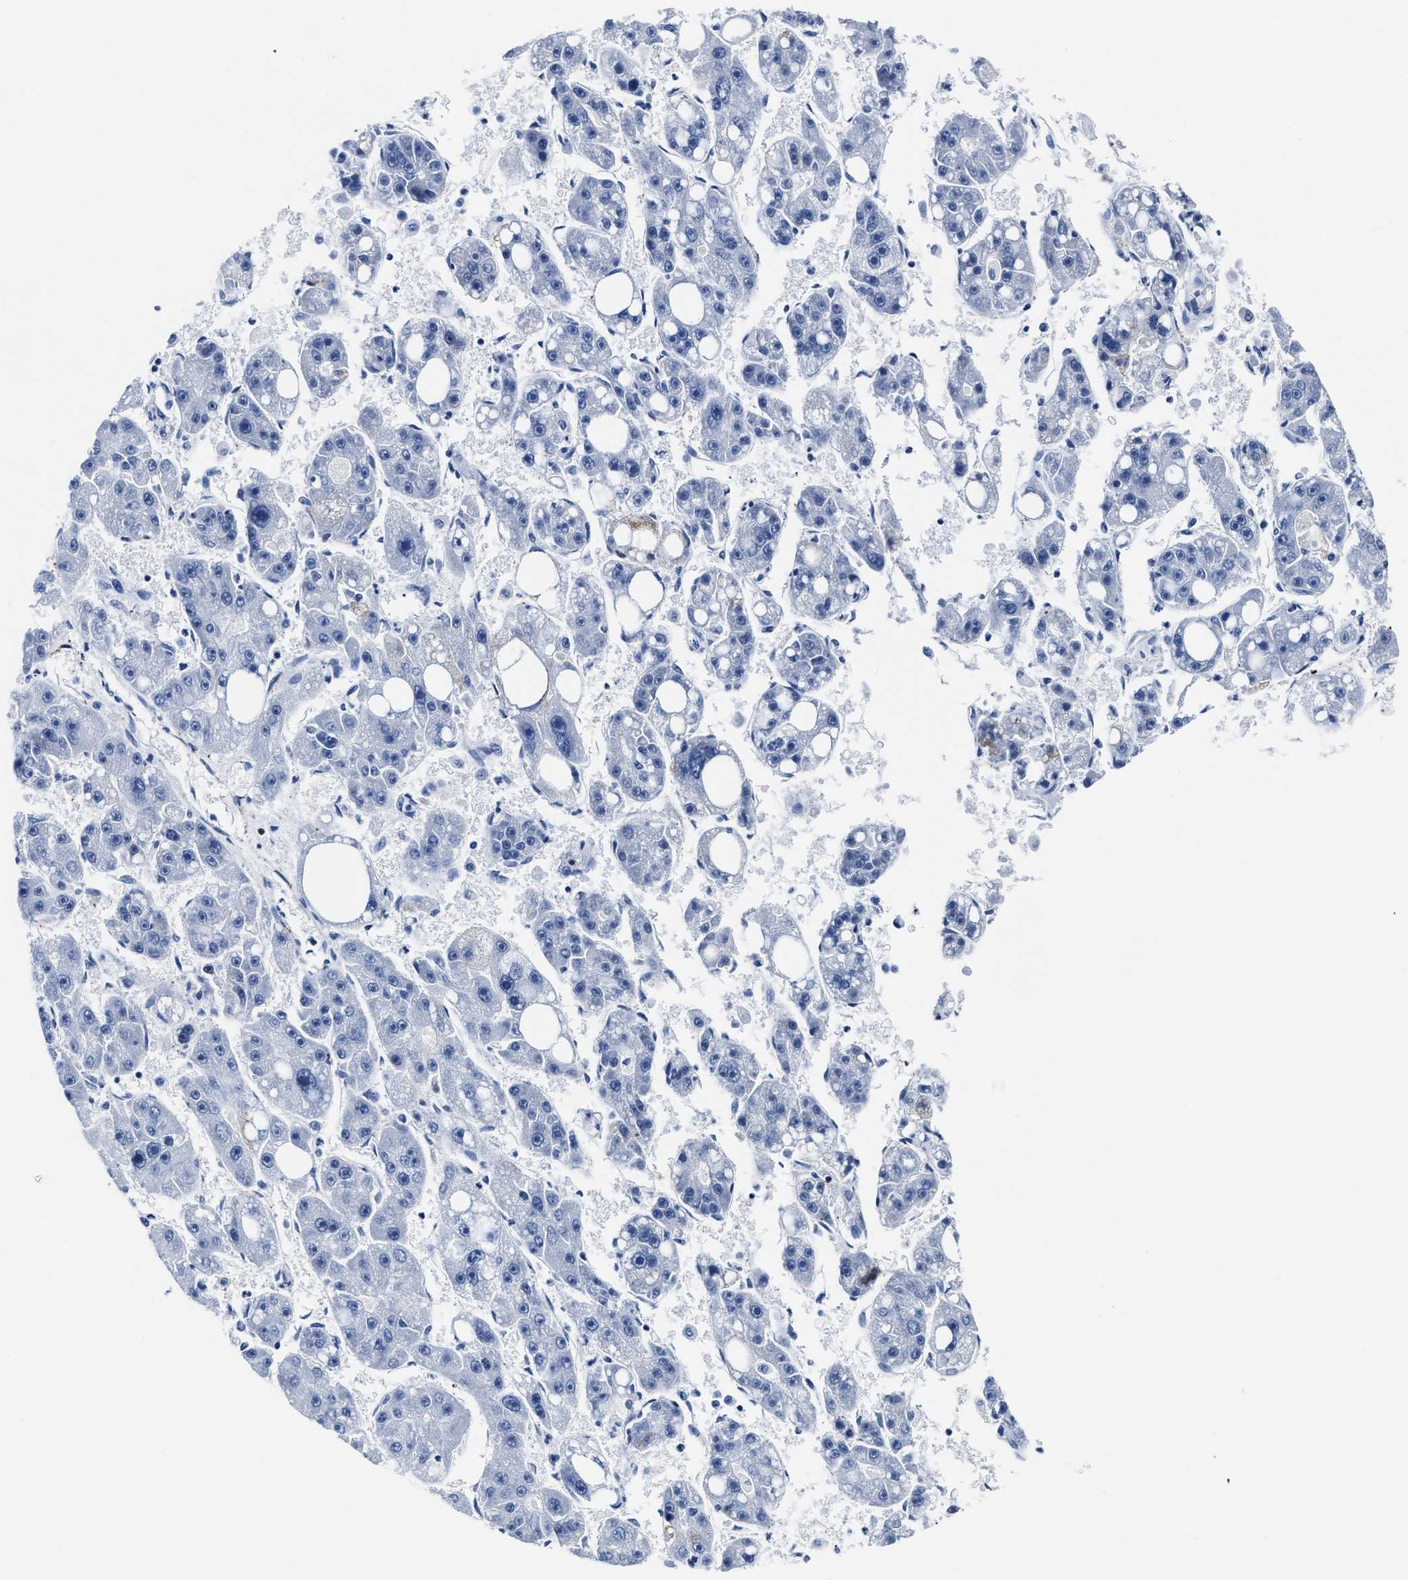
{"staining": {"intensity": "negative", "quantity": "none", "location": "none"}, "tissue": "liver cancer", "cell_type": "Tumor cells", "image_type": "cancer", "snomed": [{"axis": "morphology", "description": "Carcinoma, Hepatocellular, NOS"}, {"axis": "topography", "description": "Liver"}], "caption": "Tumor cells show no significant protein staining in liver hepatocellular carcinoma. (Brightfield microscopy of DAB (3,3'-diaminobenzidine) IHC at high magnification).", "gene": "KCNMB3", "patient": {"sex": "female", "age": 61}}